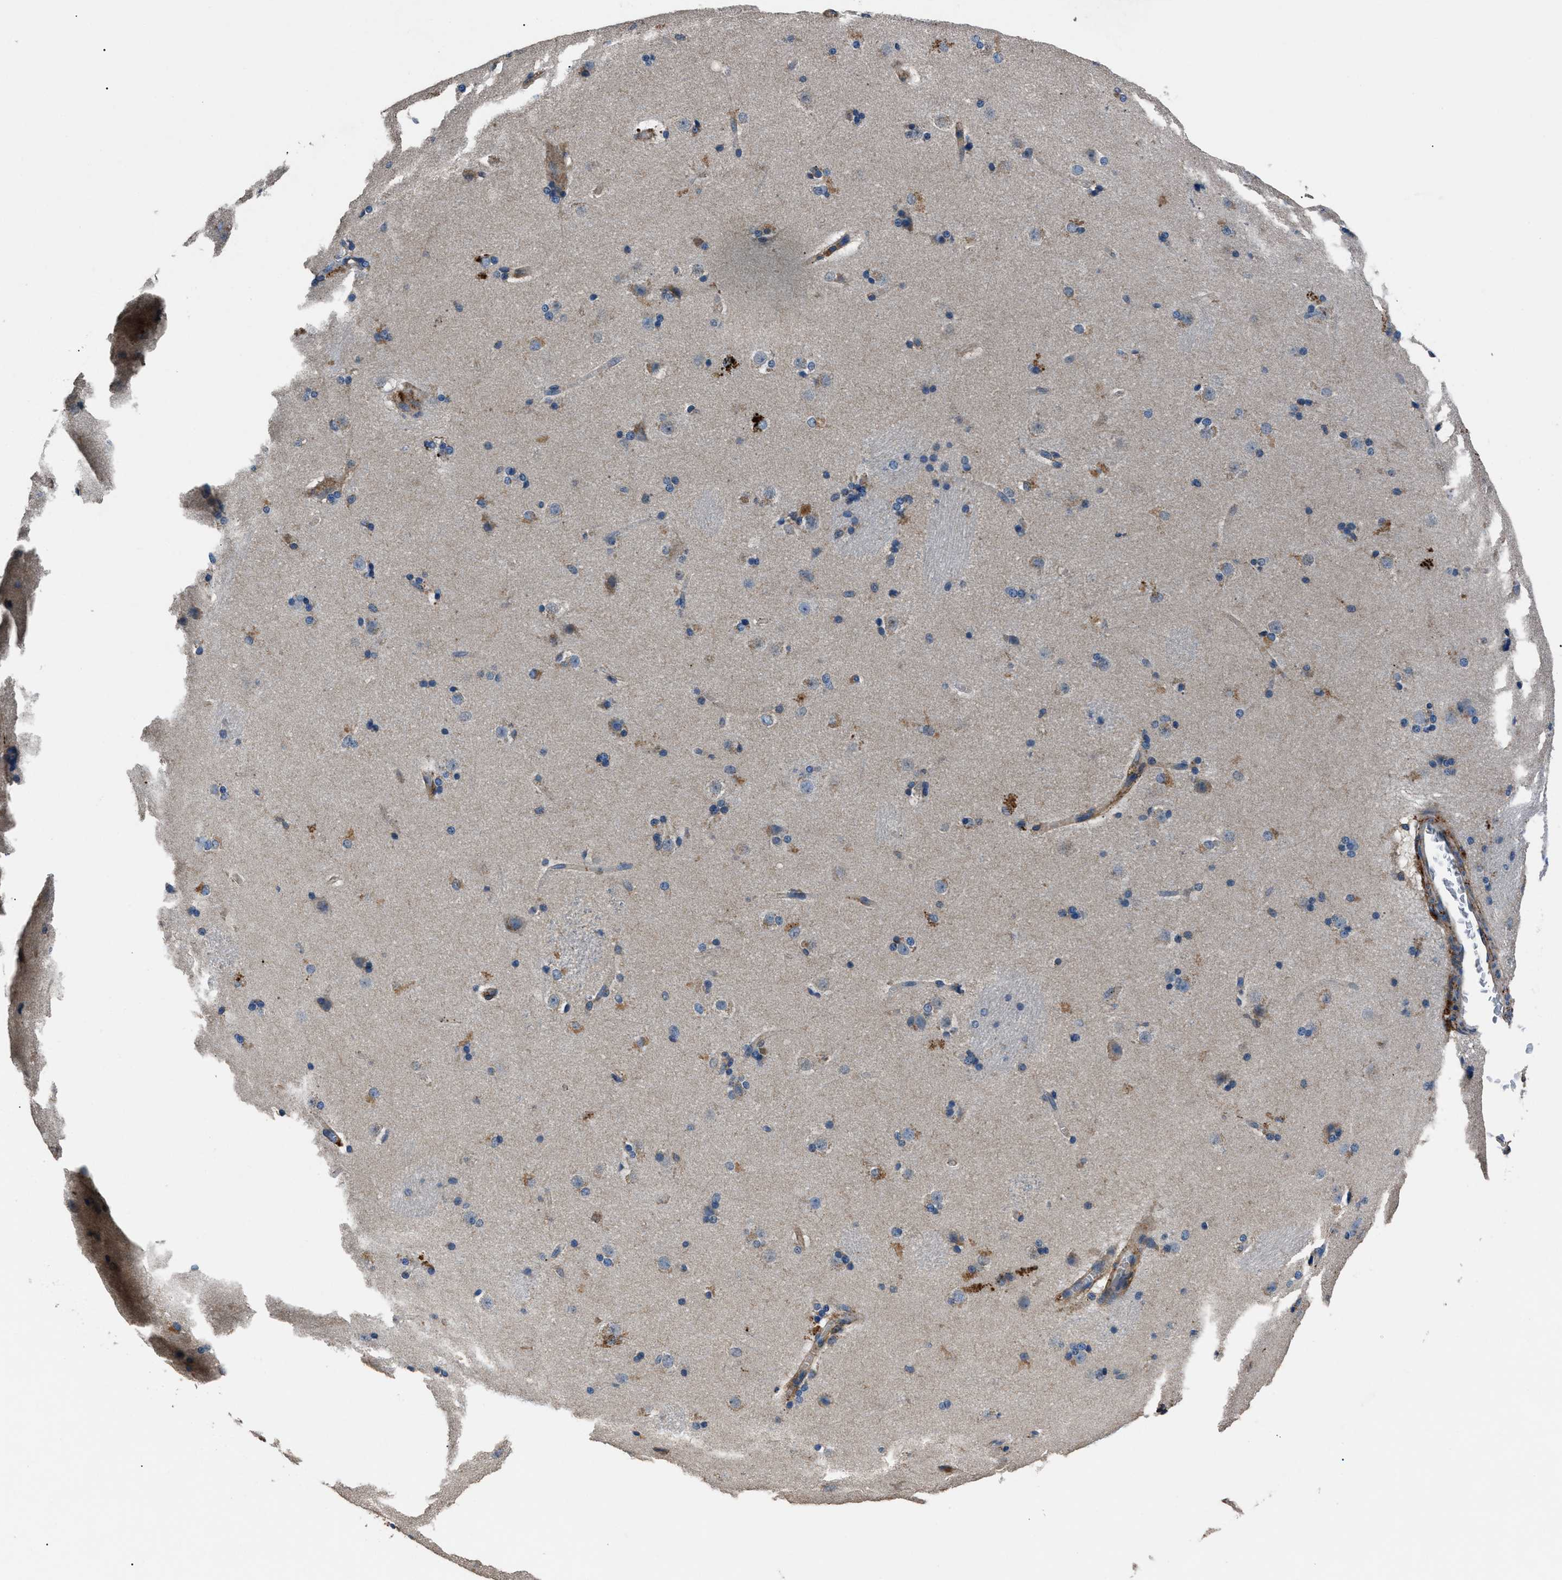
{"staining": {"intensity": "moderate", "quantity": "<25%", "location": "cytoplasmic/membranous"}, "tissue": "caudate", "cell_type": "Glial cells", "image_type": "normal", "snomed": [{"axis": "morphology", "description": "Normal tissue, NOS"}, {"axis": "topography", "description": "Lateral ventricle wall"}], "caption": "A brown stain highlights moderate cytoplasmic/membranous staining of a protein in glial cells of unremarkable caudate.", "gene": "CD276", "patient": {"sex": "female", "age": 19}}